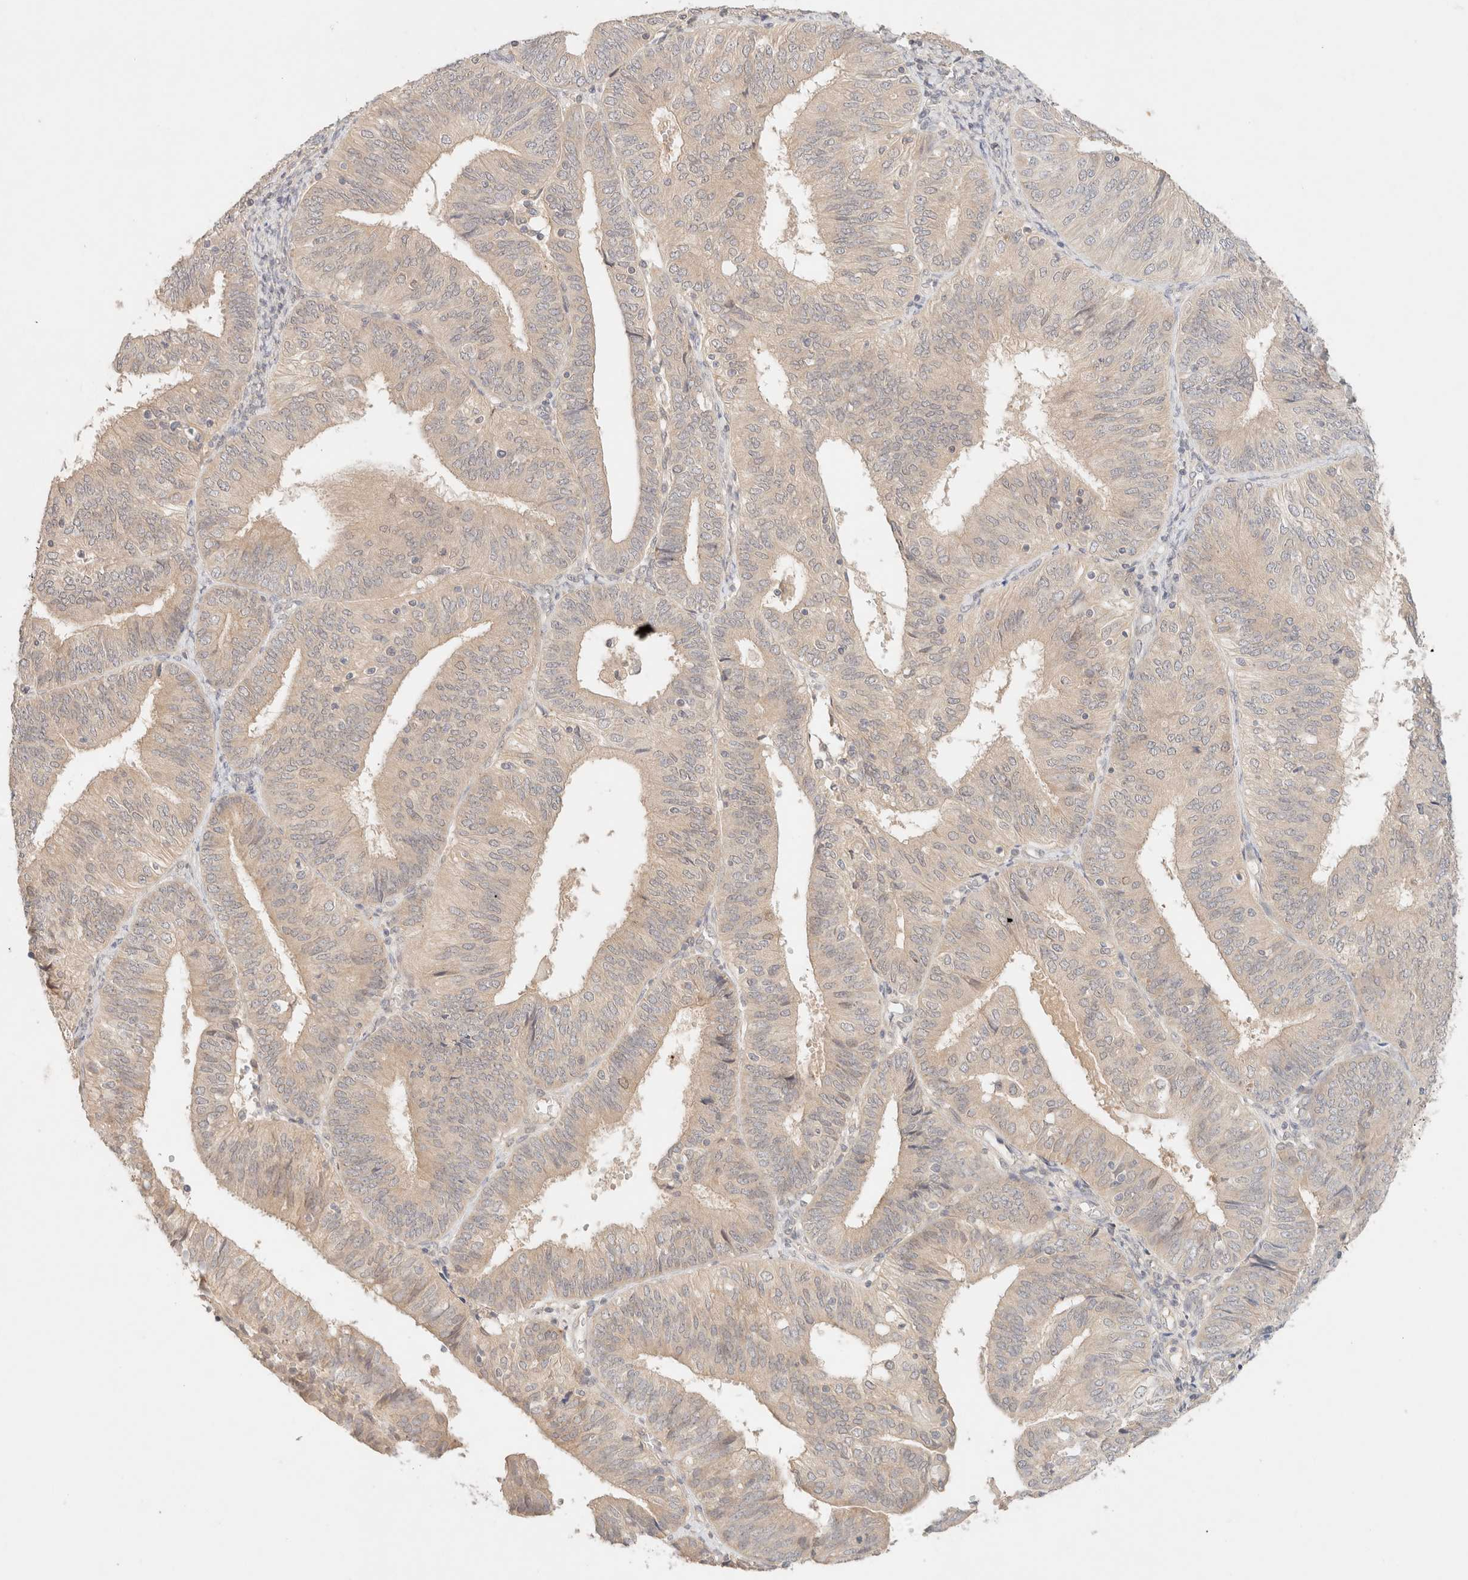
{"staining": {"intensity": "weak", "quantity": "<25%", "location": "cytoplasmic/membranous"}, "tissue": "endometrial cancer", "cell_type": "Tumor cells", "image_type": "cancer", "snomed": [{"axis": "morphology", "description": "Adenocarcinoma, NOS"}, {"axis": "topography", "description": "Endometrium"}], "caption": "Immunohistochemistry histopathology image of human adenocarcinoma (endometrial) stained for a protein (brown), which exhibits no staining in tumor cells. Brightfield microscopy of immunohistochemistry stained with DAB (brown) and hematoxylin (blue), captured at high magnification.", "gene": "SARM1", "patient": {"sex": "female", "age": 58}}